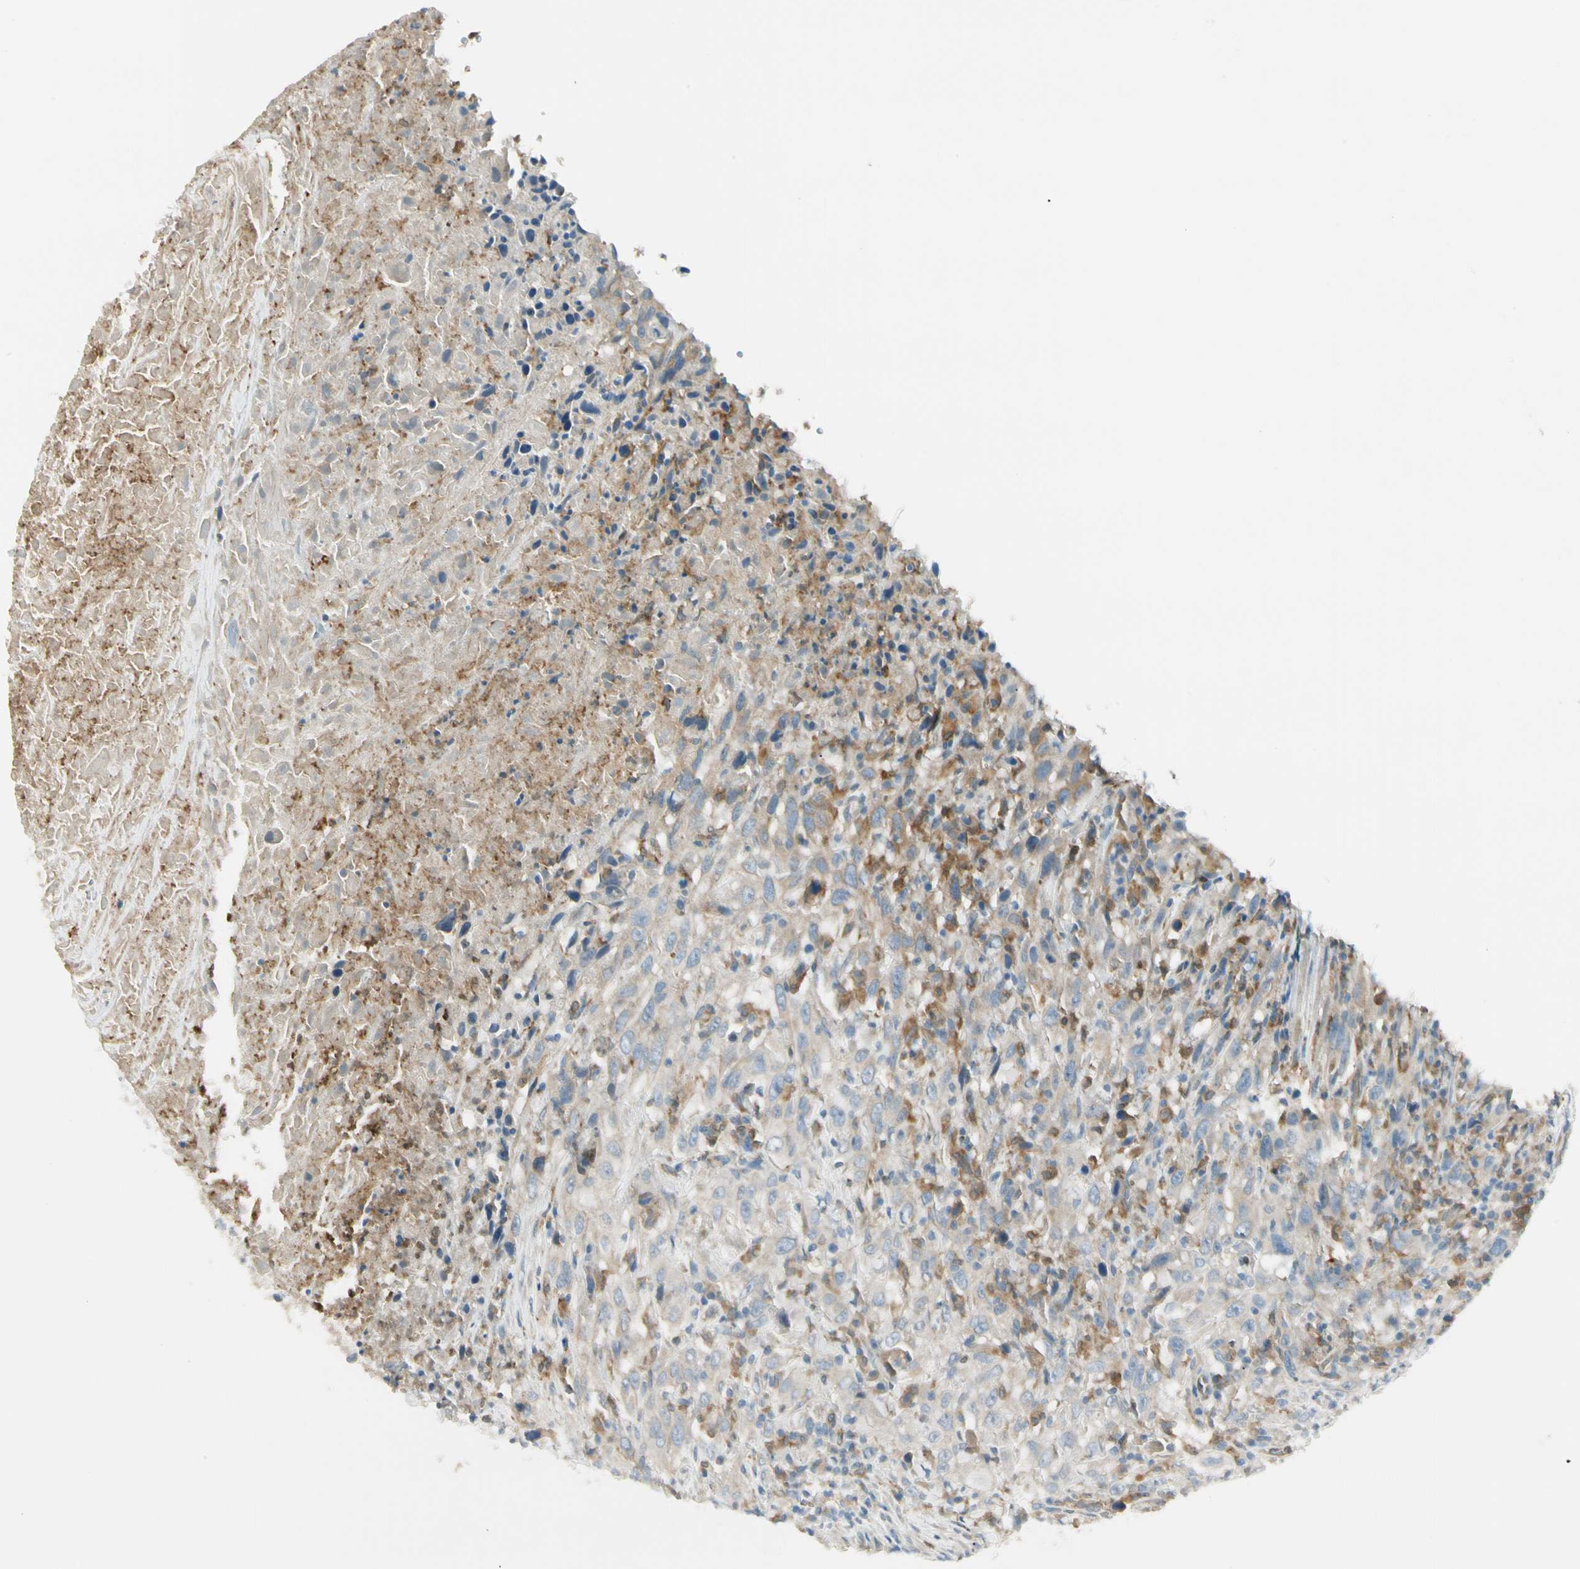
{"staining": {"intensity": "moderate", "quantity": "<25%", "location": "cytoplasmic/membranous"}, "tissue": "urothelial cancer", "cell_type": "Tumor cells", "image_type": "cancer", "snomed": [{"axis": "morphology", "description": "Urothelial carcinoma, High grade"}, {"axis": "topography", "description": "Urinary bladder"}], "caption": "A high-resolution image shows immunohistochemistry (IHC) staining of urothelial cancer, which reveals moderate cytoplasmic/membranous expression in approximately <25% of tumor cells.", "gene": "LPCAT2", "patient": {"sex": "male", "age": 61}}